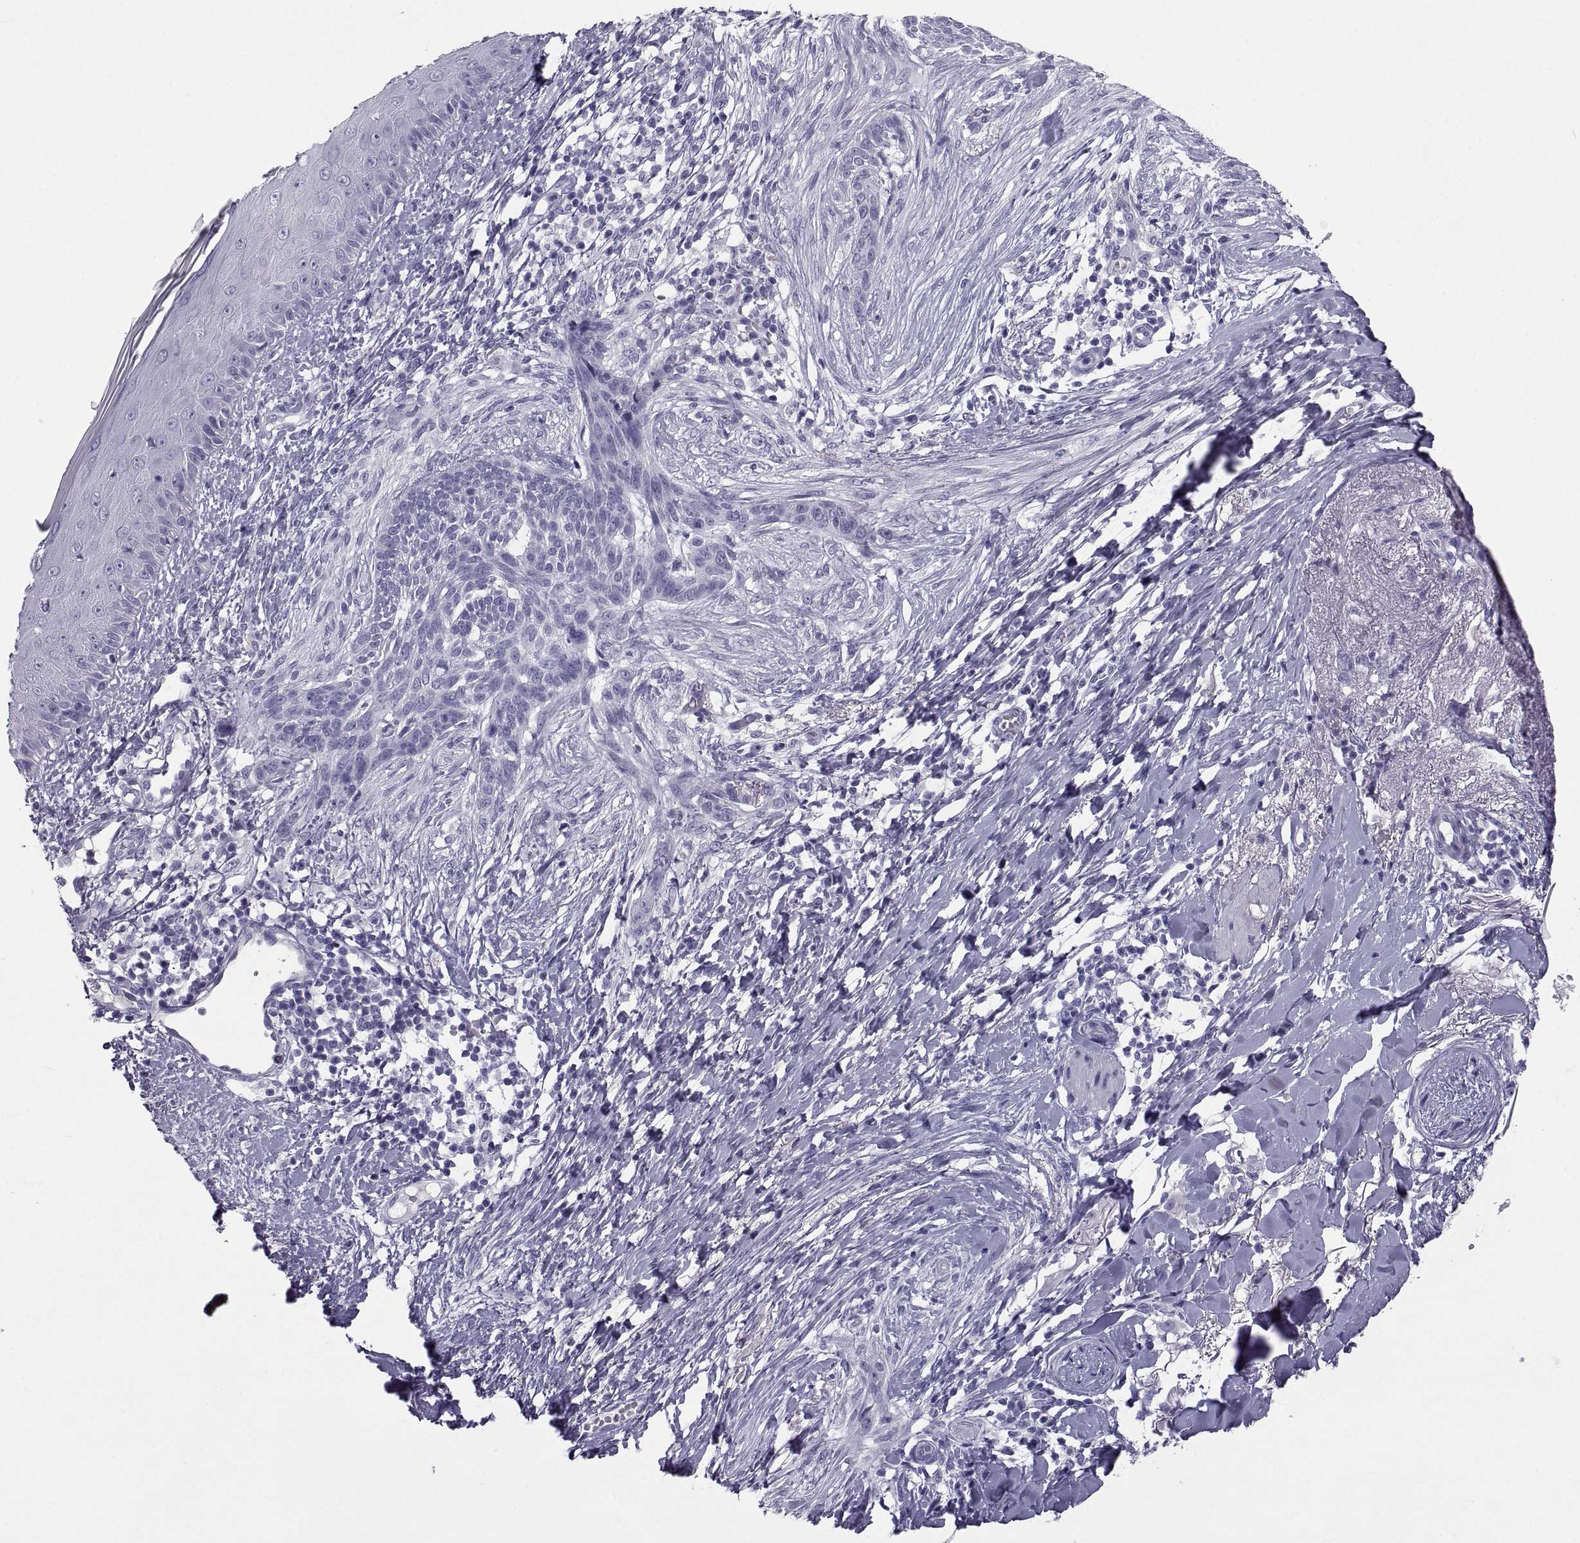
{"staining": {"intensity": "negative", "quantity": "none", "location": "none"}, "tissue": "skin cancer", "cell_type": "Tumor cells", "image_type": "cancer", "snomed": [{"axis": "morphology", "description": "Normal tissue, NOS"}, {"axis": "morphology", "description": "Basal cell carcinoma"}, {"axis": "topography", "description": "Skin"}], "caption": "Human basal cell carcinoma (skin) stained for a protein using immunohistochemistry (IHC) exhibits no expression in tumor cells.", "gene": "PCSK1N", "patient": {"sex": "male", "age": 84}}